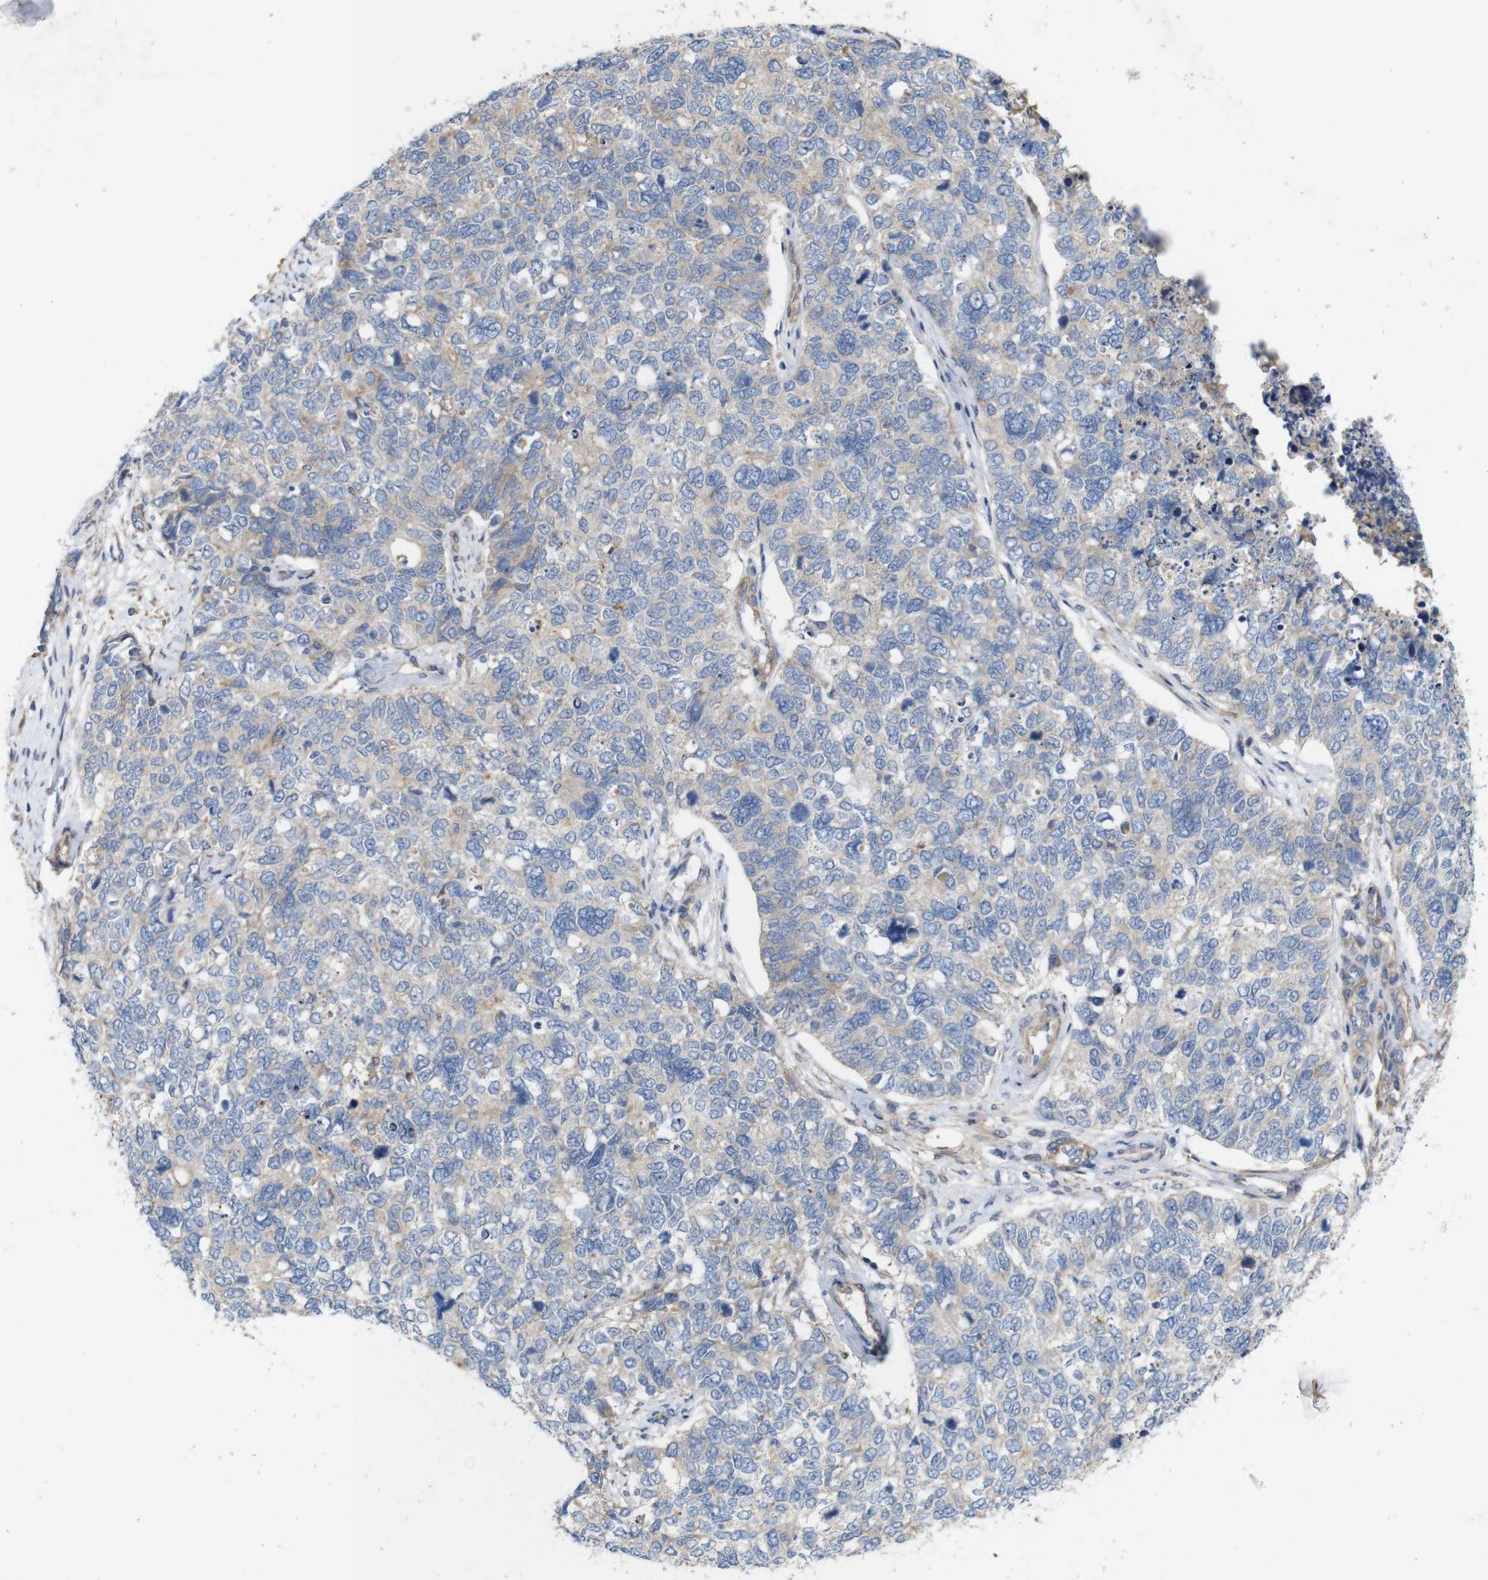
{"staining": {"intensity": "weak", "quantity": "25%-75%", "location": "cytoplasmic/membranous"}, "tissue": "cervical cancer", "cell_type": "Tumor cells", "image_type": "cancer", "snomed": [{"axis": "morphology", "description": "Squamous cell carcinoma, NOS"}, {"axis": "topography", "description": "Cervix"}], "caption": "Protein staining displays weak cytoplasmic/membranous expression in about 25%-75% of tumor cells in squamous cell carcinoma (cervical). (DAB (3,3'-diaminobenzidine) IHC with brightfield microscopy, high magnification).", "gene": "SIGLEC8", "patient": {"sex": "female", "age": 63}}